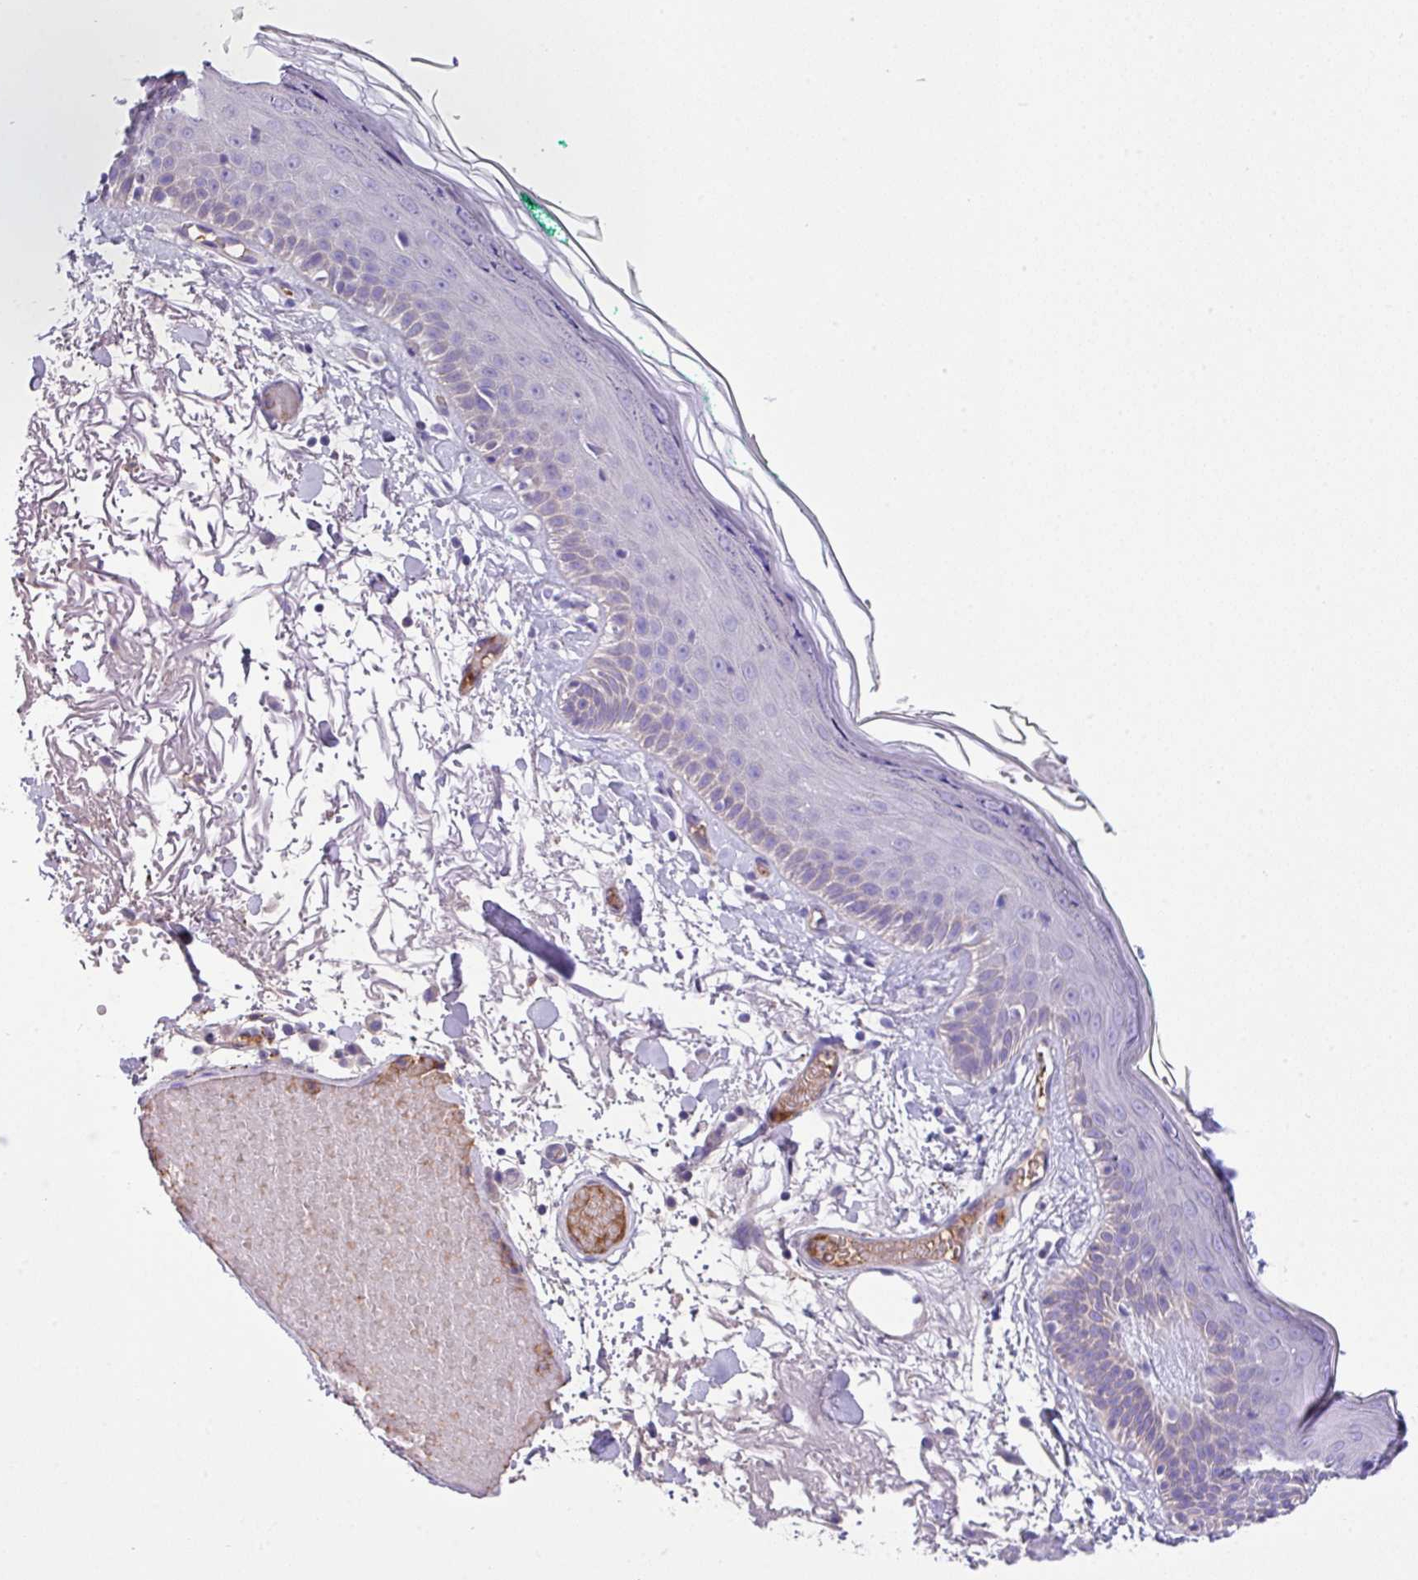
{"staining": {"intensity": "negative", "quantity": "none", "location": "none"}, "tissue": "skin", "cell_type": "Fibroblasts", "image_type": "normal", "snomed": [{"axis": "morphology", "description": "Normal tissue, NOS"}, {"axis": "topography", "description": "Skin"}], "caption": "Immunohistochemical staining of normal human skin exhibits no significant staining in fibroblasts.", "gene": "DNAL1", "patient": {"sex": "male", "age": 79}}